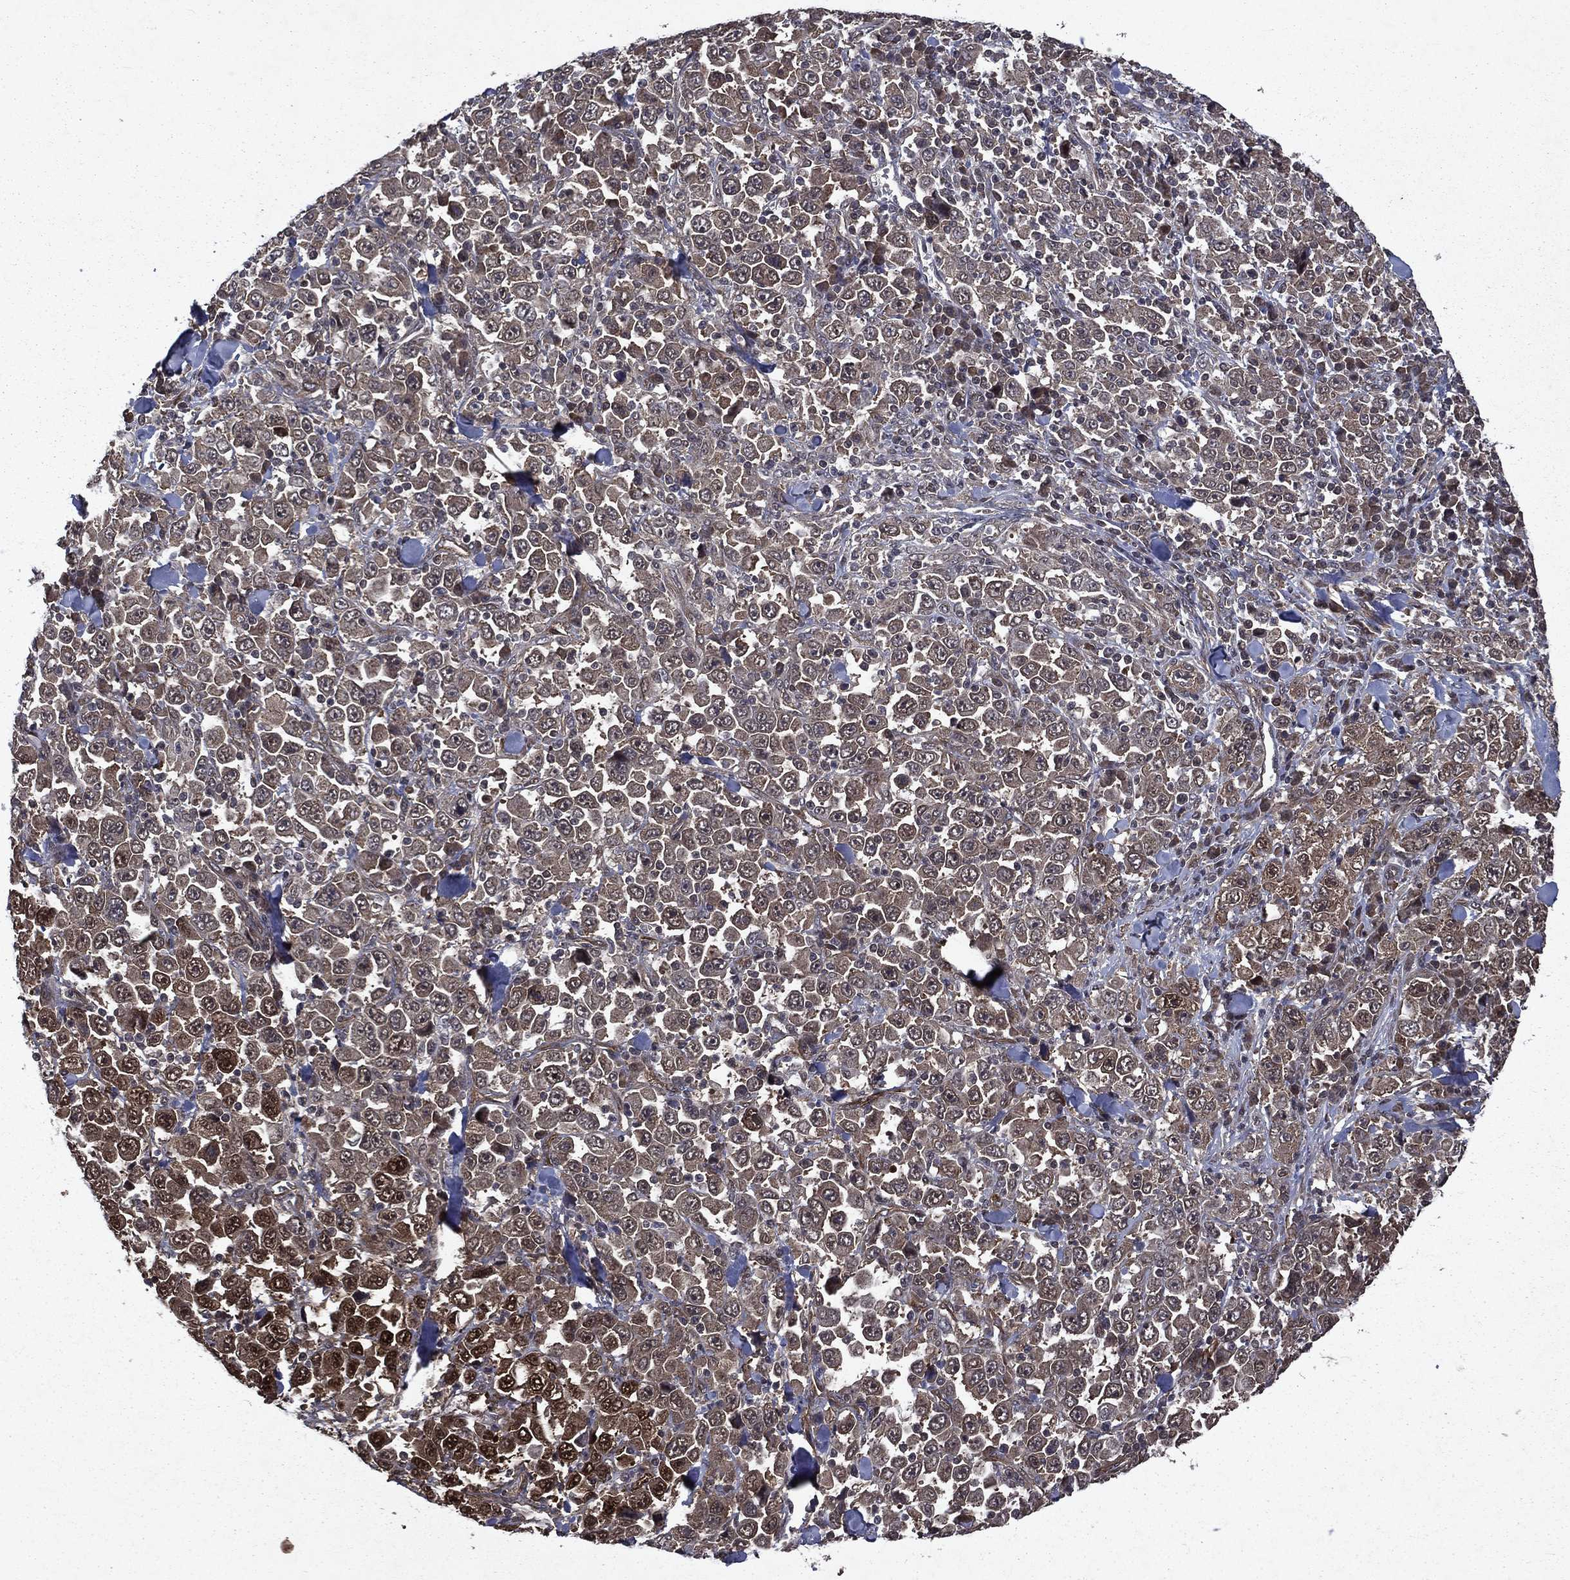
{"staining": {"intensity": "strong", "quantity": "<25%", "location": "cytoplasmic/membranous,nuclear"}, "tissue": "stomach cancer", "cell_type": "Tumor cells", "image_type": "cancer", "snomed": [{"axis": "morphology", "description": "Normal tissue, NOS"}, {"axis": "morphology", "description": "Adenocarcinoma, NOS"}, {"axis": "topography", "description": "Stomach, upper"}, {"axis": "topography", "description": "Stomach"}], "caption": "IHC (DAB) staining of adenocarcinoma (stomach) demonstrates strong cytoplasmic/membranous and nuclear protein staining in approximately <25% of tumor cells.", "gene": "FGD1", "patient": {"sex": "male", "age": 59}}